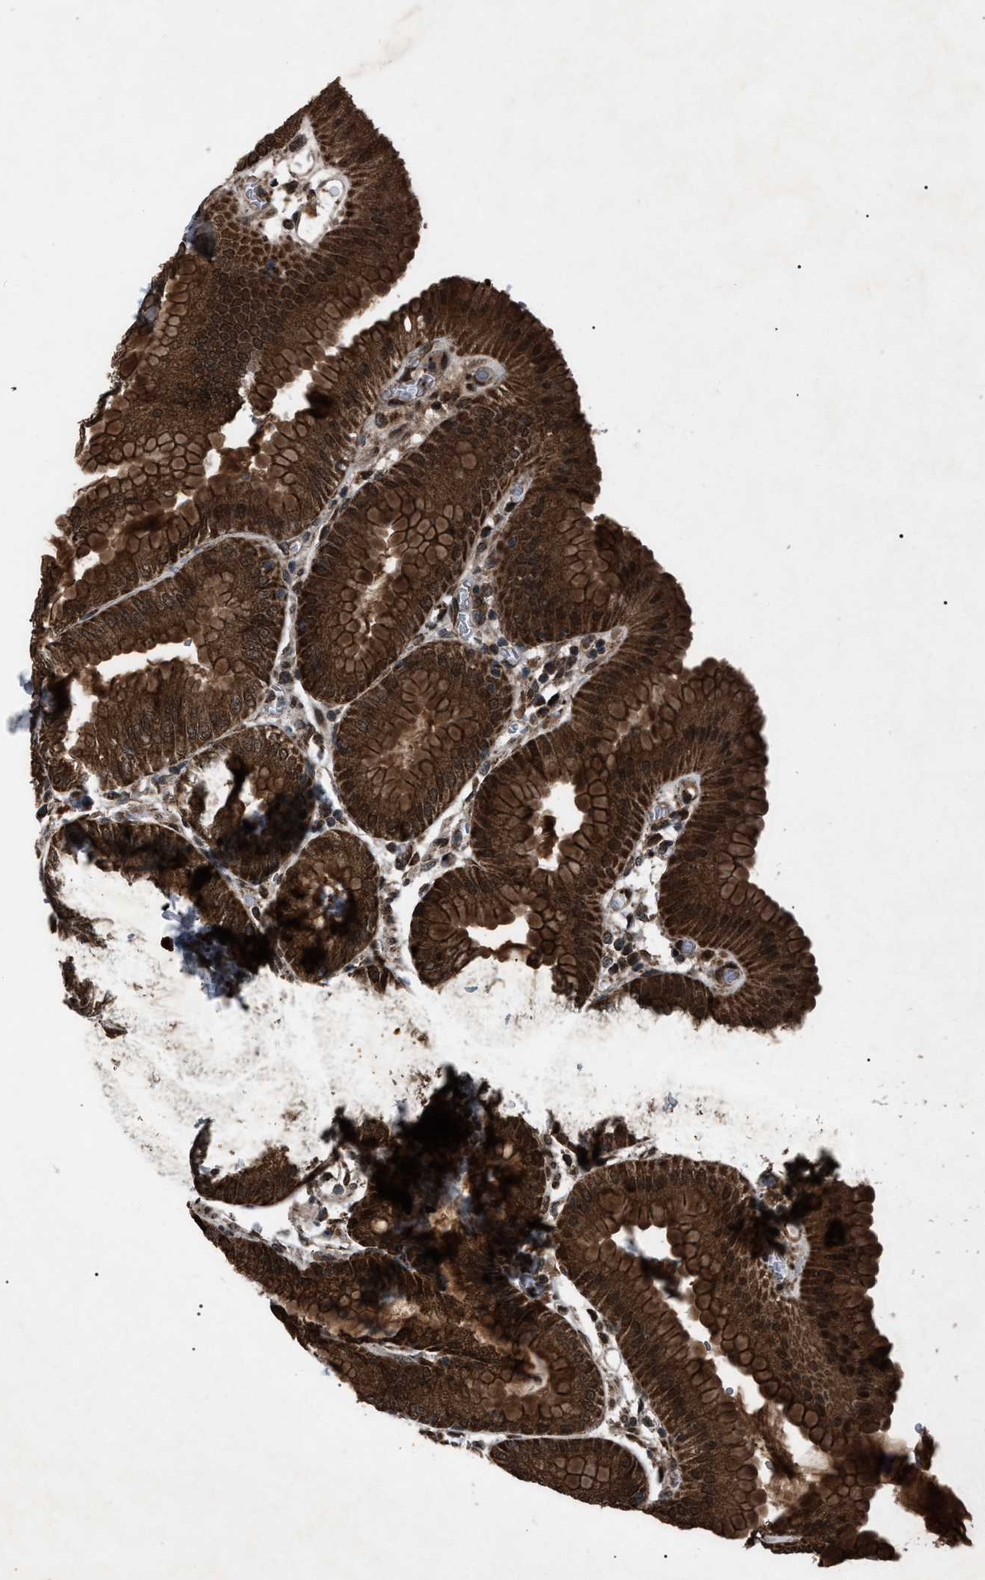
{"staining": {"intensity": "strong", "quantity": ">75%", "location": "cytoplasmic/membranous,nuclear"}, "tissue": "stomach", "cell_type": "Glandular cells", "image_type": "normal", "snomed": [{"axis": "morphology", "description": "Normal tissue, NOS"}, {"axis": "topography", "description": "Stomach, lower"}], "caption": "Immunohistochemical staining of benign human stomach demonstrates high levels of strong cytoplasmic/membranous,nuclear expression in about >75% of glandular cells.", "gene": "ZFAND2A", "patient": {"sex": "male", "age": 71}}